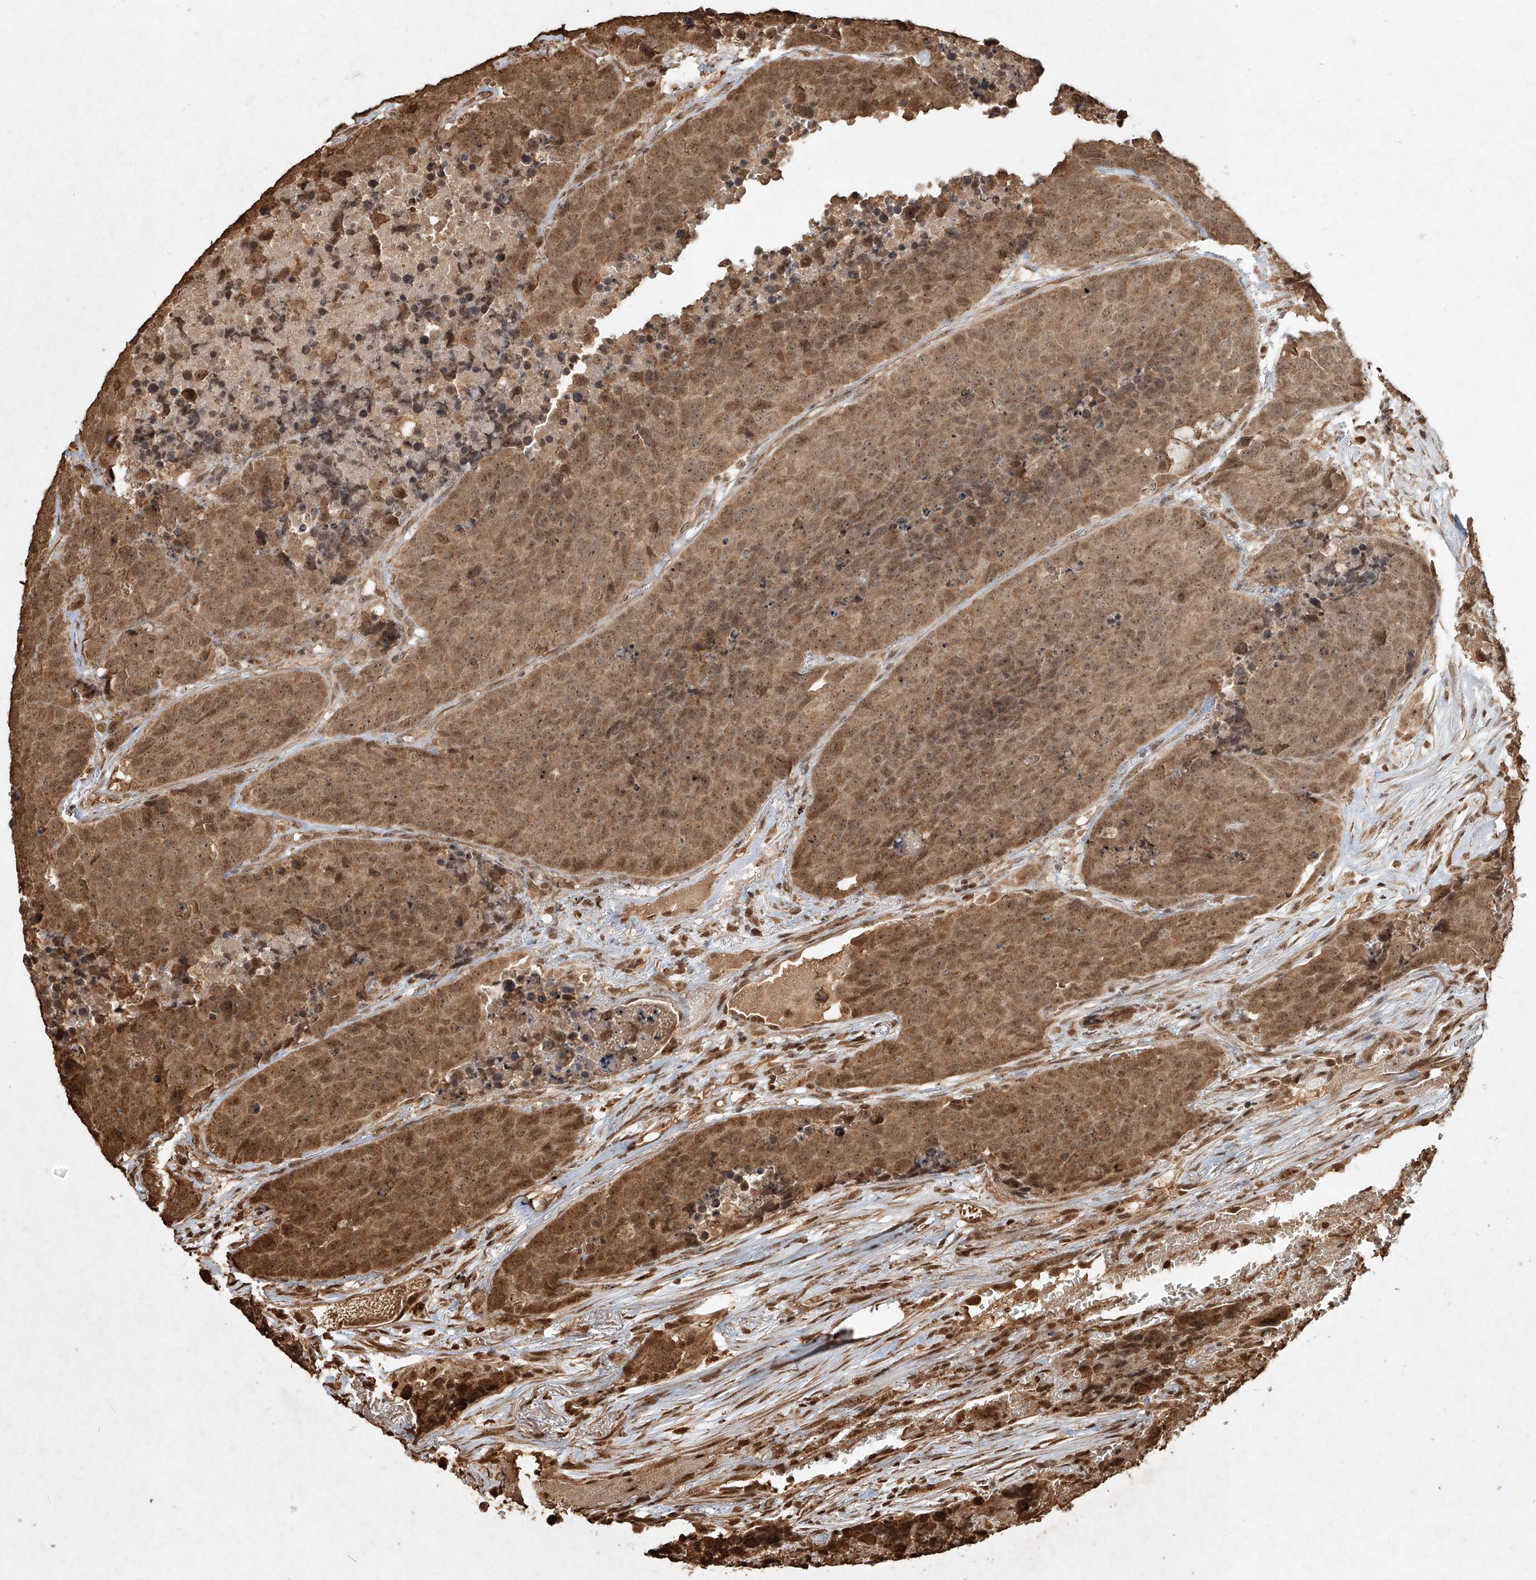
{"staining": {"intensity": "moderate", "quantity": ">75%", "location": "cytoplasmic/membranous,nuclear"}, "tissue": "carcinoid", "cell_type": "Tumor cells", "image_type": "cancer", "snomed": [{"axis": "morphology", "description": "Carcinoid, malignant, NOS"}, {"axis": "topography", "description": "Lung"}], "caption": "Immunohistochemistry (IHC) photomicrograph of human carcinoid (malignant) stained for a protein (brown), which reveals medium levels of moderate cytoplasmic/membranous and nuclear staining in approximately >75% of tumor cells.", "gene": "UBE2K", "patient": {"sex": "male", "age": 60}}